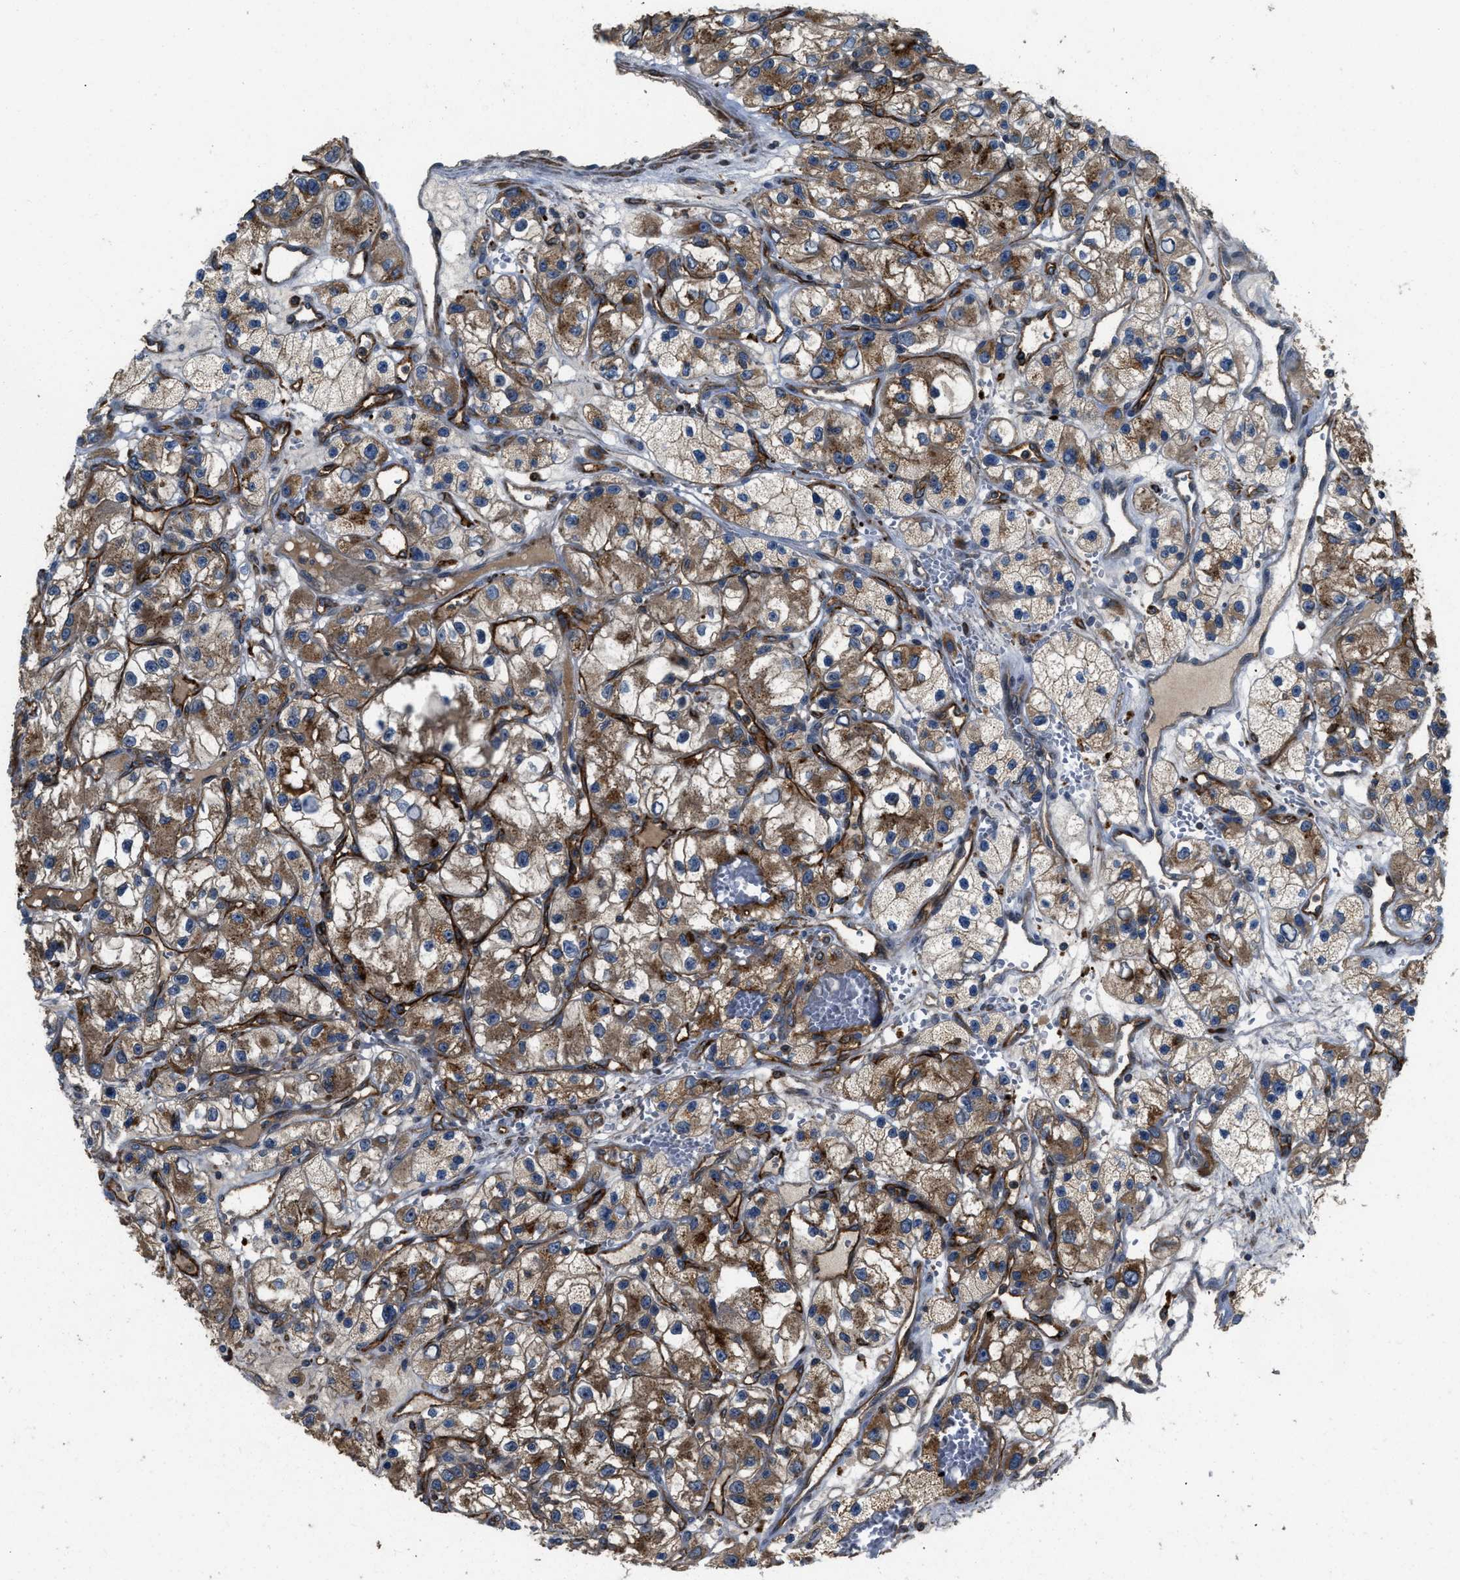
{"staining": {"intensity": "moderate", "quantity": "25%-75%", "location": "cytoplasmic/membranous"}, "tissue": "renal cancer", "cell_type": "Tumor cells", "image_type": "cancer", "snomed": [{"axis": "morphology", "description": "Adenocarcinoma, NOS"}, {"axis": "topography", "description": "Kidney"}], "caption": "Renal cancer tissue reveals moderate cytoplasmic/membranous staining in approximately 25%-75% of tumor cells", "gene": "GGH", "patient": {"sex": "female", "age": 57}}